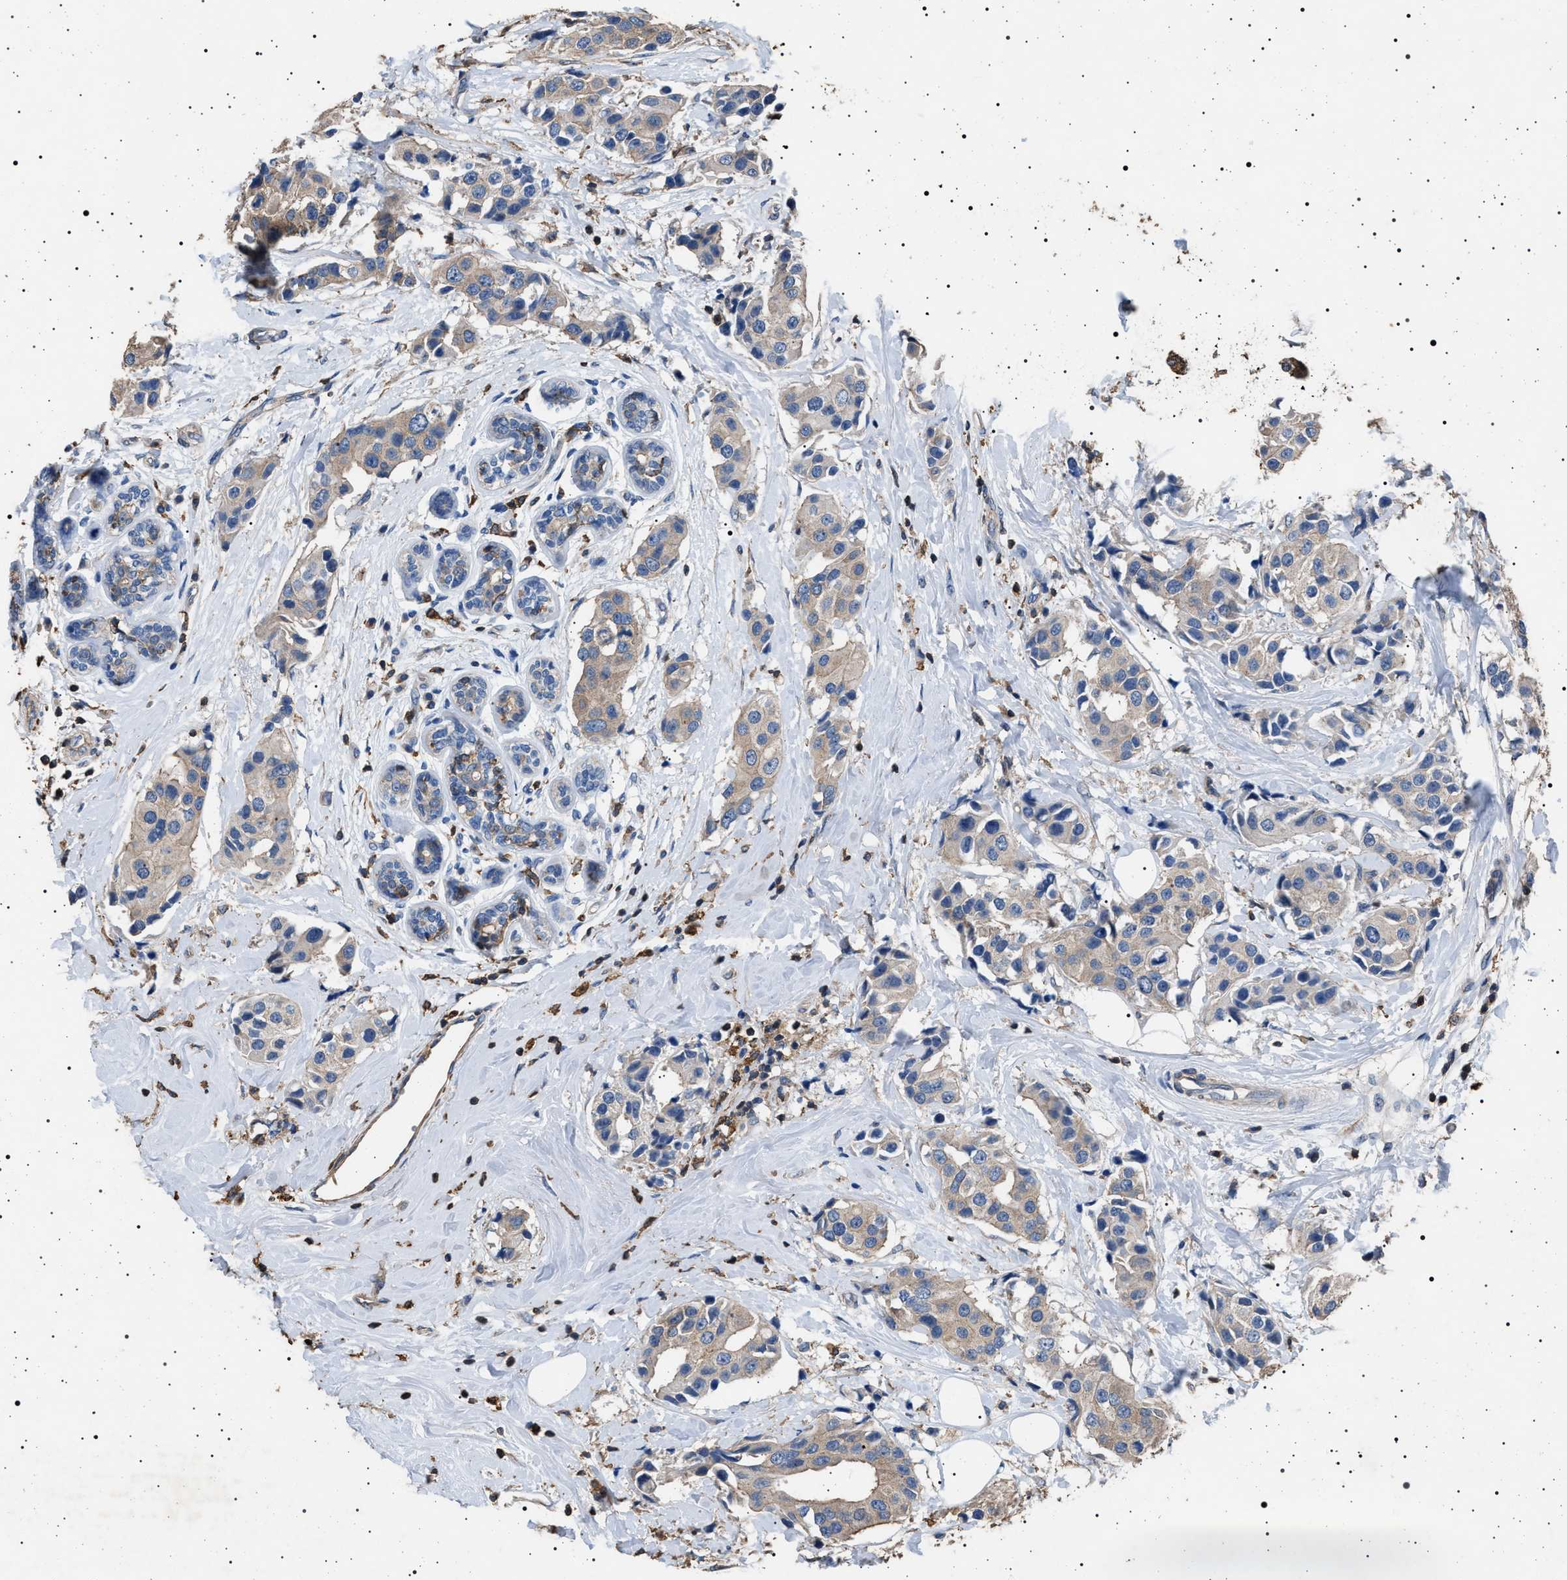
{"staining": {"intensity": "weak", "quantity": ">75%", "location": "cytoplasmic/membranous"}, "tissue": "breast cancer", "cell_type": "Tumor cells", "image_type": "cancer", "snomed": [{"axis": "morphology", "description": "Normal tissue, NOS"}, {"axis": "morphology", "description": "Duct carcinoma"}, {"axis": "topography", "description": "Breast"}], "caption": "Human breast cancer stained for a protein (brown) displays weak cytoplasmic/membranous positive positivity in approximately >75% of tumor cells.", "gene": "SMAP2", "patient": {"sex": "female", "age": 39}}